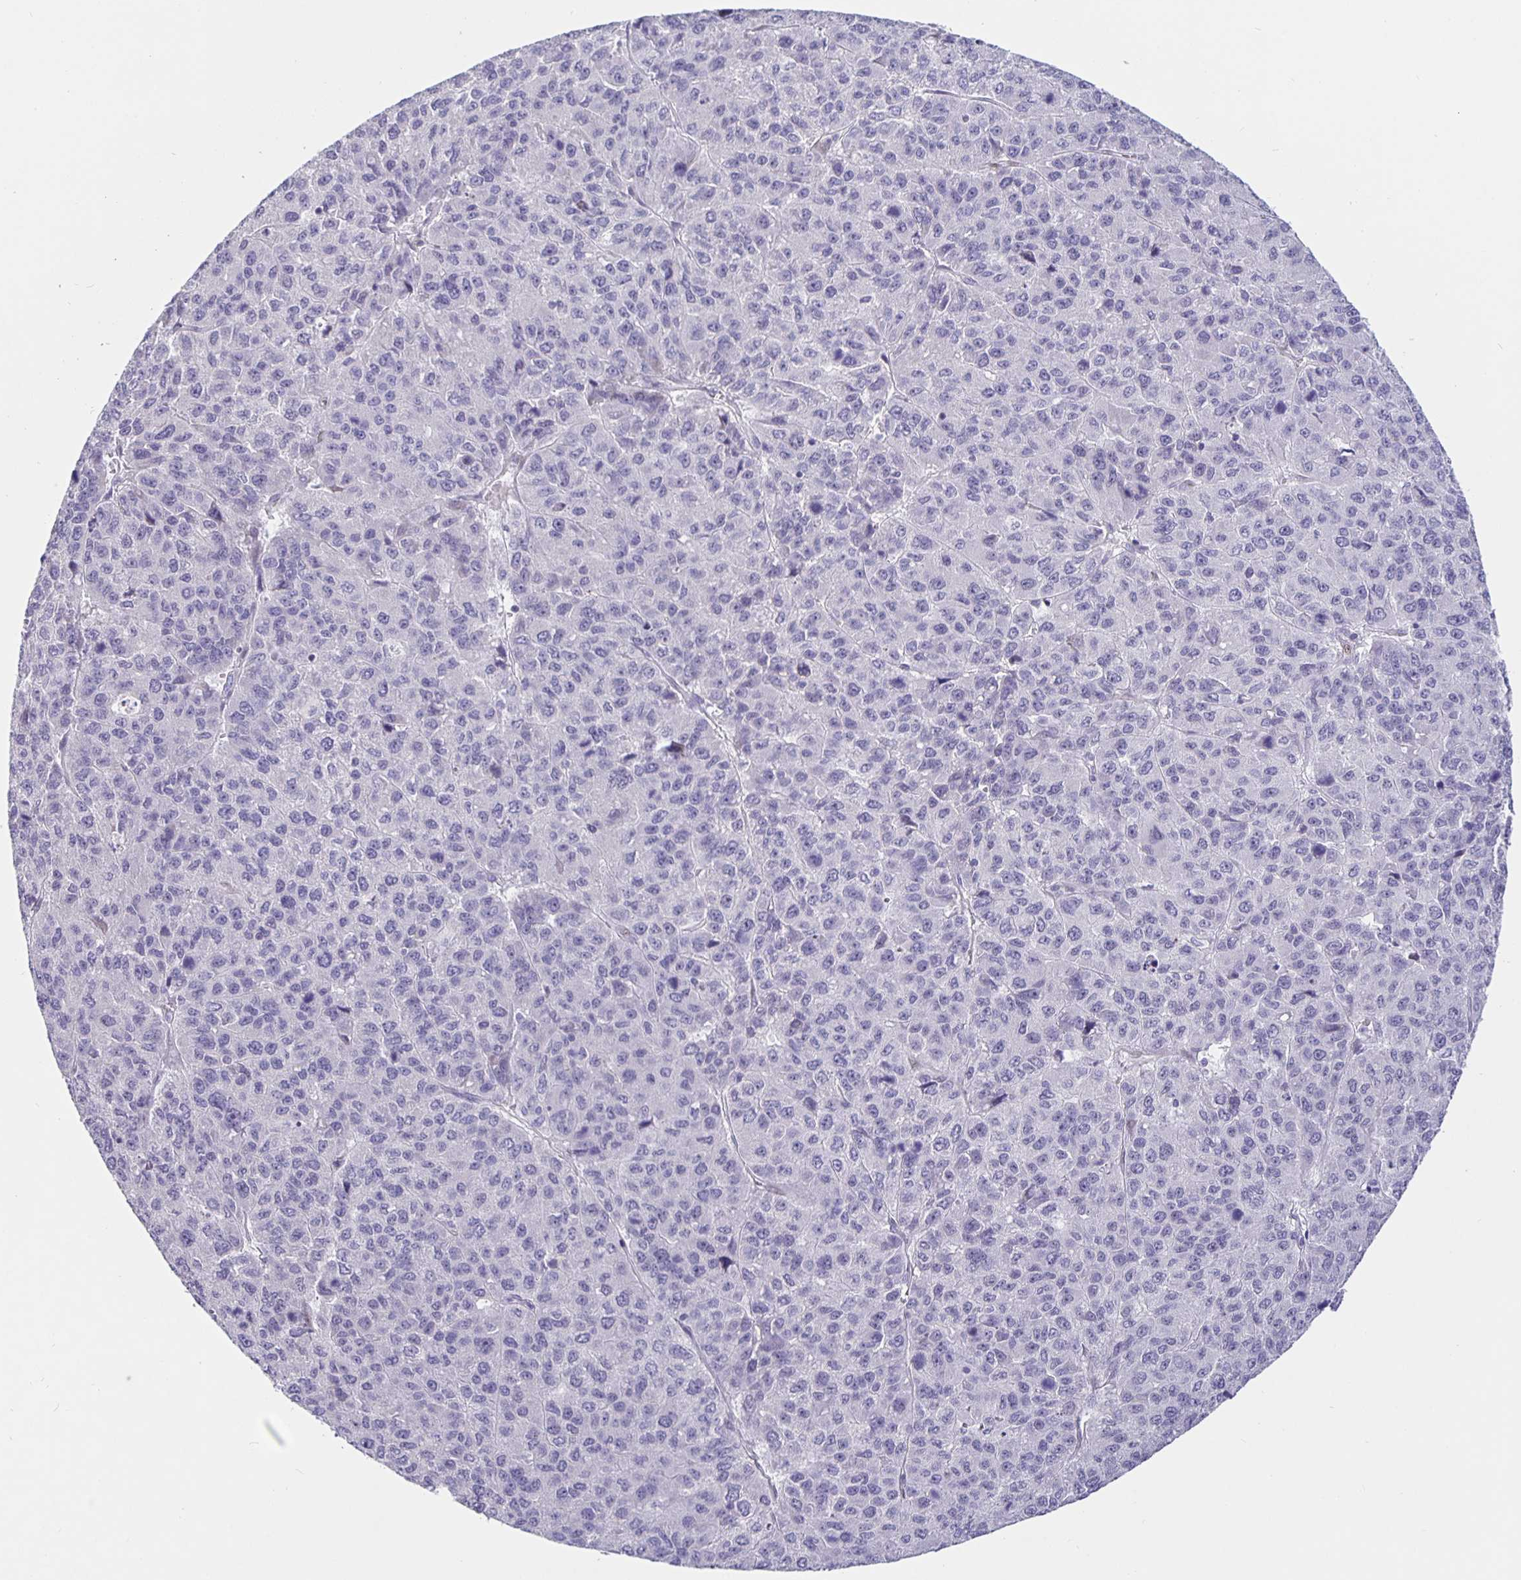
{"staining": {"intensity": "negative", "quantity": "none", "location": "none"}, "tissue": "liver cancer", "cell_type": "Tumor cells", "image_type": "cancer", "snomed": [{"axis": "morphology", "description": "Carcinoma, Hepatocellular, NOS"}, {"axis": "topography", "description": "Liver"}], "caption": "IHC image of neoplastic tissue: hepatocellular carcinoma (liver) stained with DAB (3,3'-diaminobenzidine) displays no significant protein positivity in tumor cells.", "gene": "FOSL2", "patient": {"sex": "male", "age": 69}}